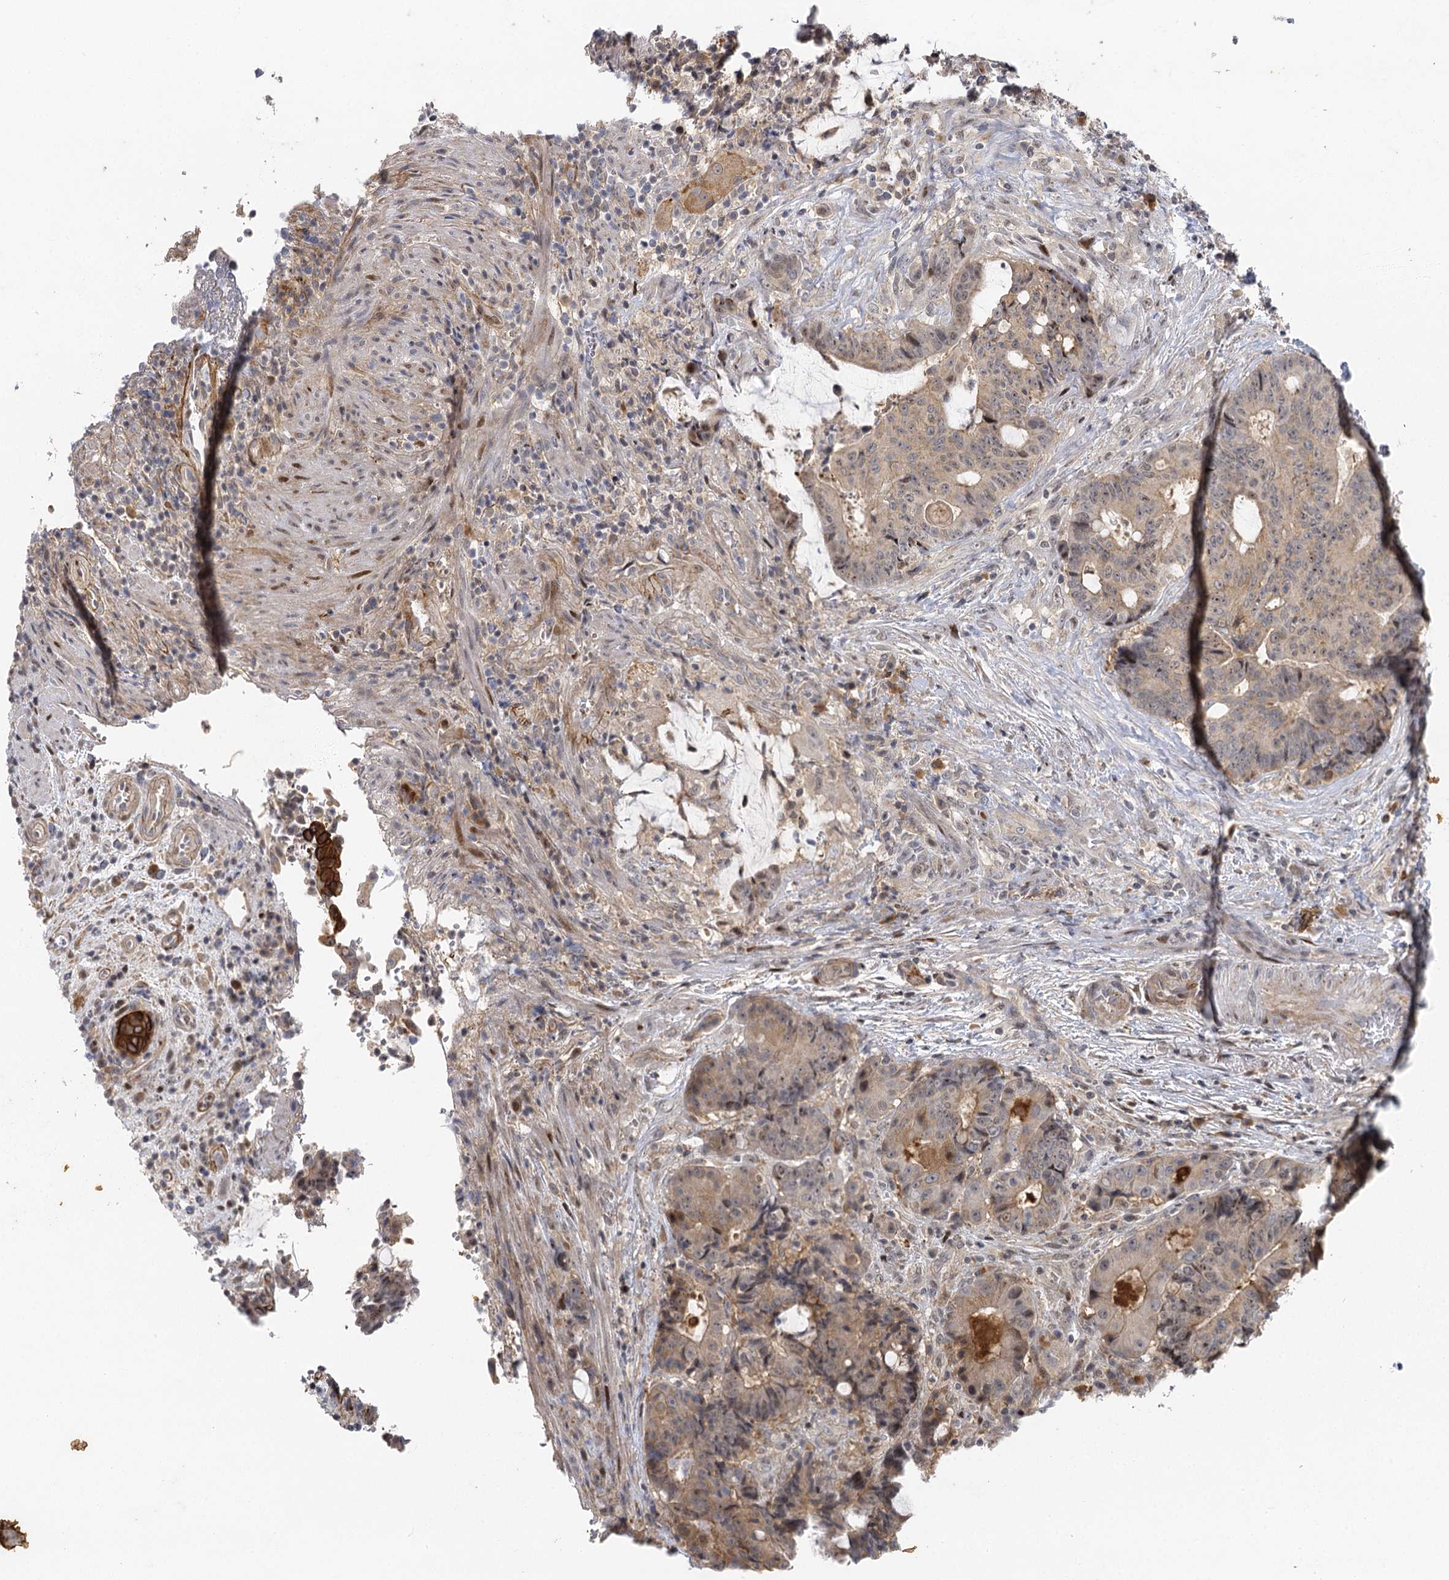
{"staining": {"intensity": "weak", "quantity": "<25%", "location": "nuclear"}, "tissue": "colorectal cancer", "cell_type": "Tumor cells", "image_type": "cancer", "snomed": [{"axis": "morphology", "description": "Adenocarcinoma, NOS"}, {"axis": "topography", "description": "Rectum"}], "caption": "Immunohistochemistry of human colorectal cancer (adenocarcinoma) demonstrates no positivity in tumor cells.", "gene": "IL11RA", "patient": {"sex": "male", "age": 69}}